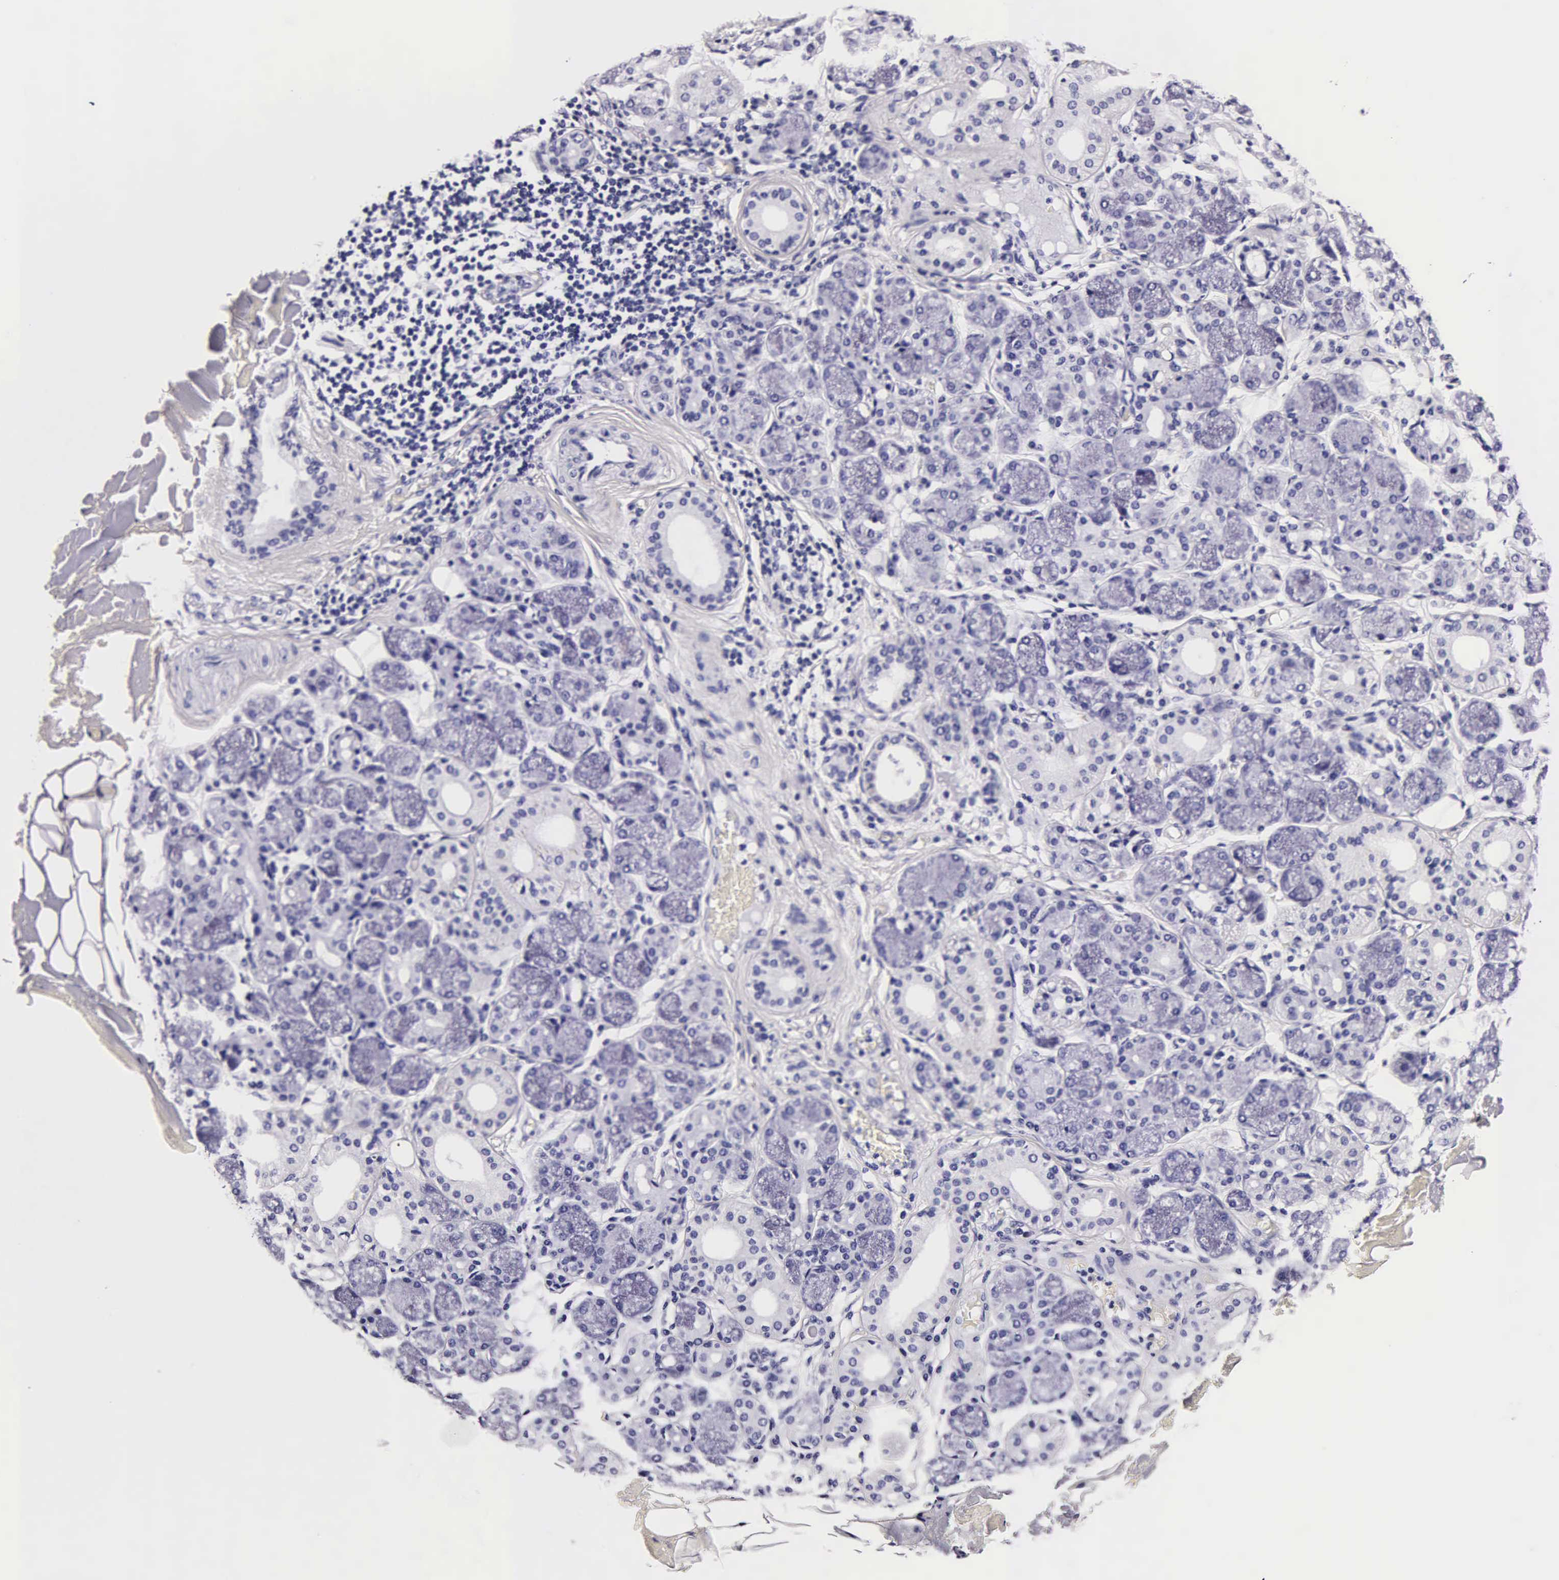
{"staining": {"intensity": "negative", "quantity": "none", "location": "none"}, "tissue": "salivary gland", "cell_type": "Glandular cells", "image_type": "normal", "snomed": [{"axis": "morphology", "description": "Normal tissue, NOS"}, {"axis": "topography", "description": "Salivary gland"}, {"axis": "topography", "description": "Peripheral nerve tissue"}], "caption": "Photomicrograph shows no protein expression in glandular cells of benign salivary gland. Nuclei are stained in blue.", "gene": "DGCR2", "patient": {"sex": "male", "age": 62}}